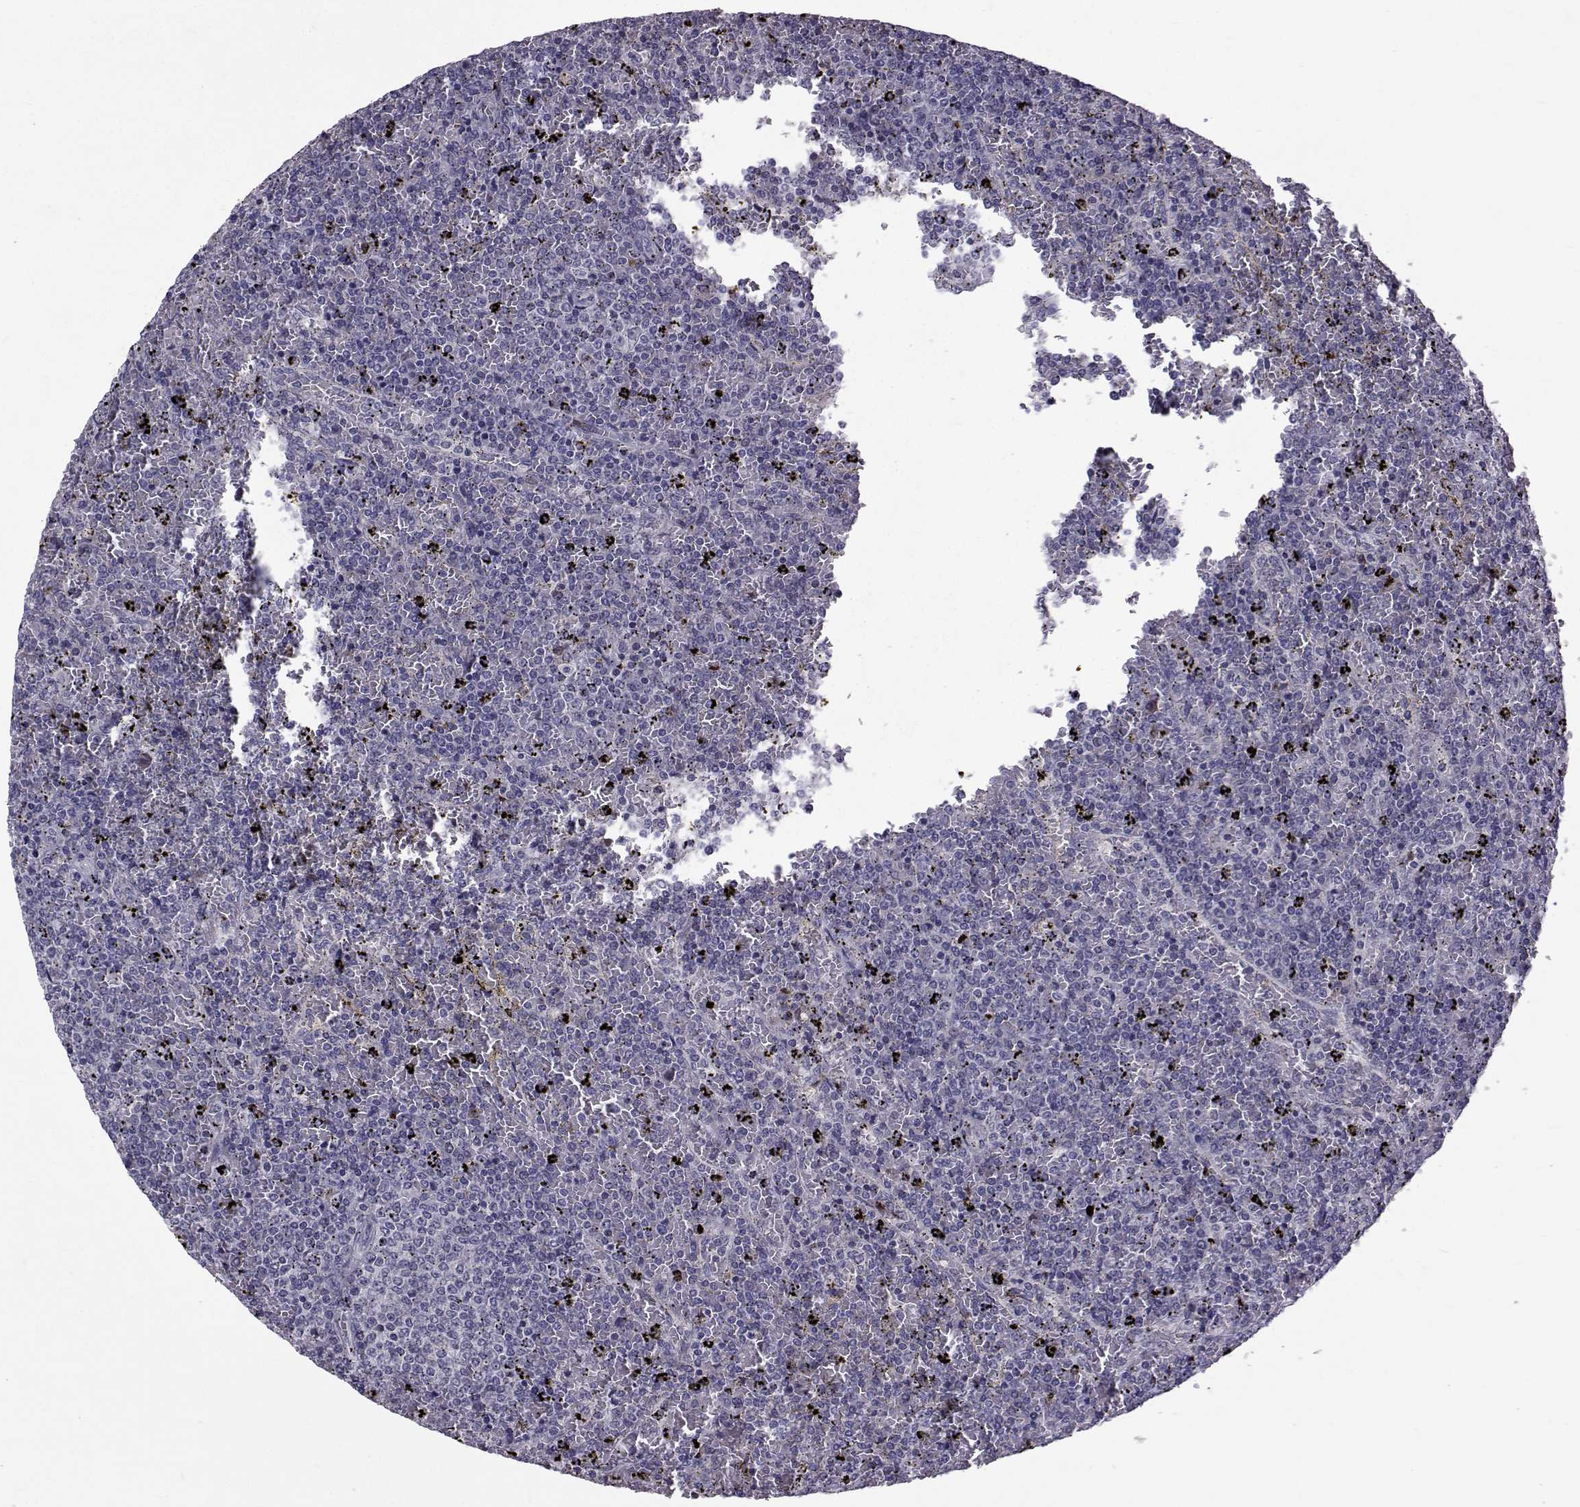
{"staining": {"intensity": "negative", "quantity": "none", "location": "none"}, "tissue": "lymphoma", "cell_type": "Tumor cells", "image_type": "cancer", "snomed": [{"axis": "morphology", "description": "Malignant lymphoma, non-Hodgkin's type, Low grade"}, {"axis": "topography", "description": "Spleen"}], "caption": "DAB (3,3'-diaminobenzidine) immunohistochemical staining of human low-grade malignant lymphoma, non-Hodgkin's type demonstrates no significant staining in tumor cells. (DAB immunohistochemistry (IHC) with hematoxylin counter stain).", "gene": "TNFRSF11B", "patient": {"sex": "female", "age": 77}}